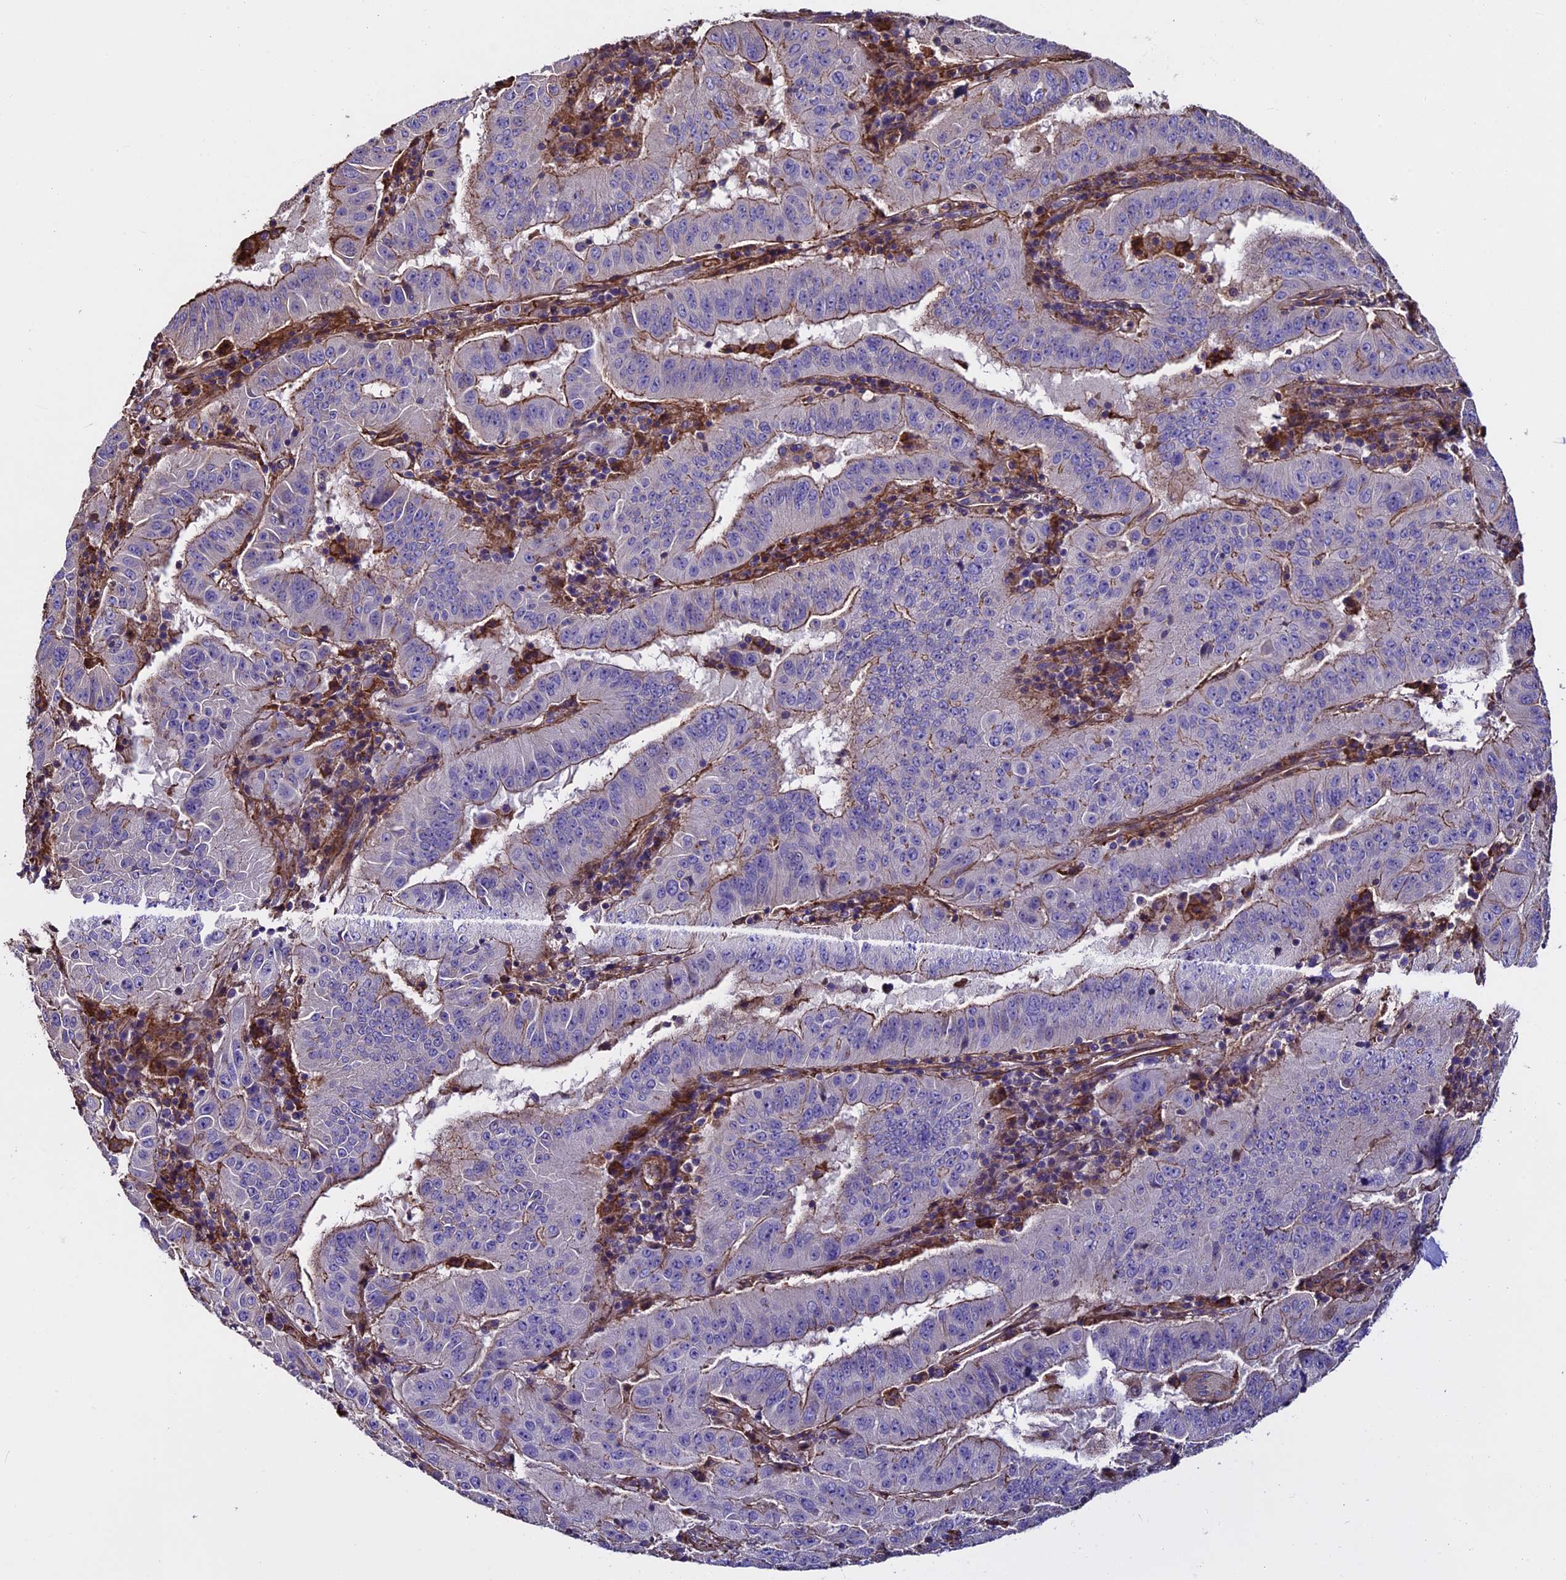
{"staining": {"intensity": "weak", "quantity": "25%-75%", "location": "cytoplasmic/membranous"}, "tissue": "pancreatic cancer", "cell_type": "Tumor cells", "image_type": "cancer", "snomed": [{"axis": "morphology", "description": "Adenocarcinoma, NOS"}, {"axis": "topography", "description": "Pancreas"}], "caption": "Tumor cells display low levels of weak cytoplasmic/membranous expression in about 25%-75% of cells in human adenocarcinoma (pancreatic).", "gene": "EVA1B", "patient": {"sex": "male", "age": 63}}